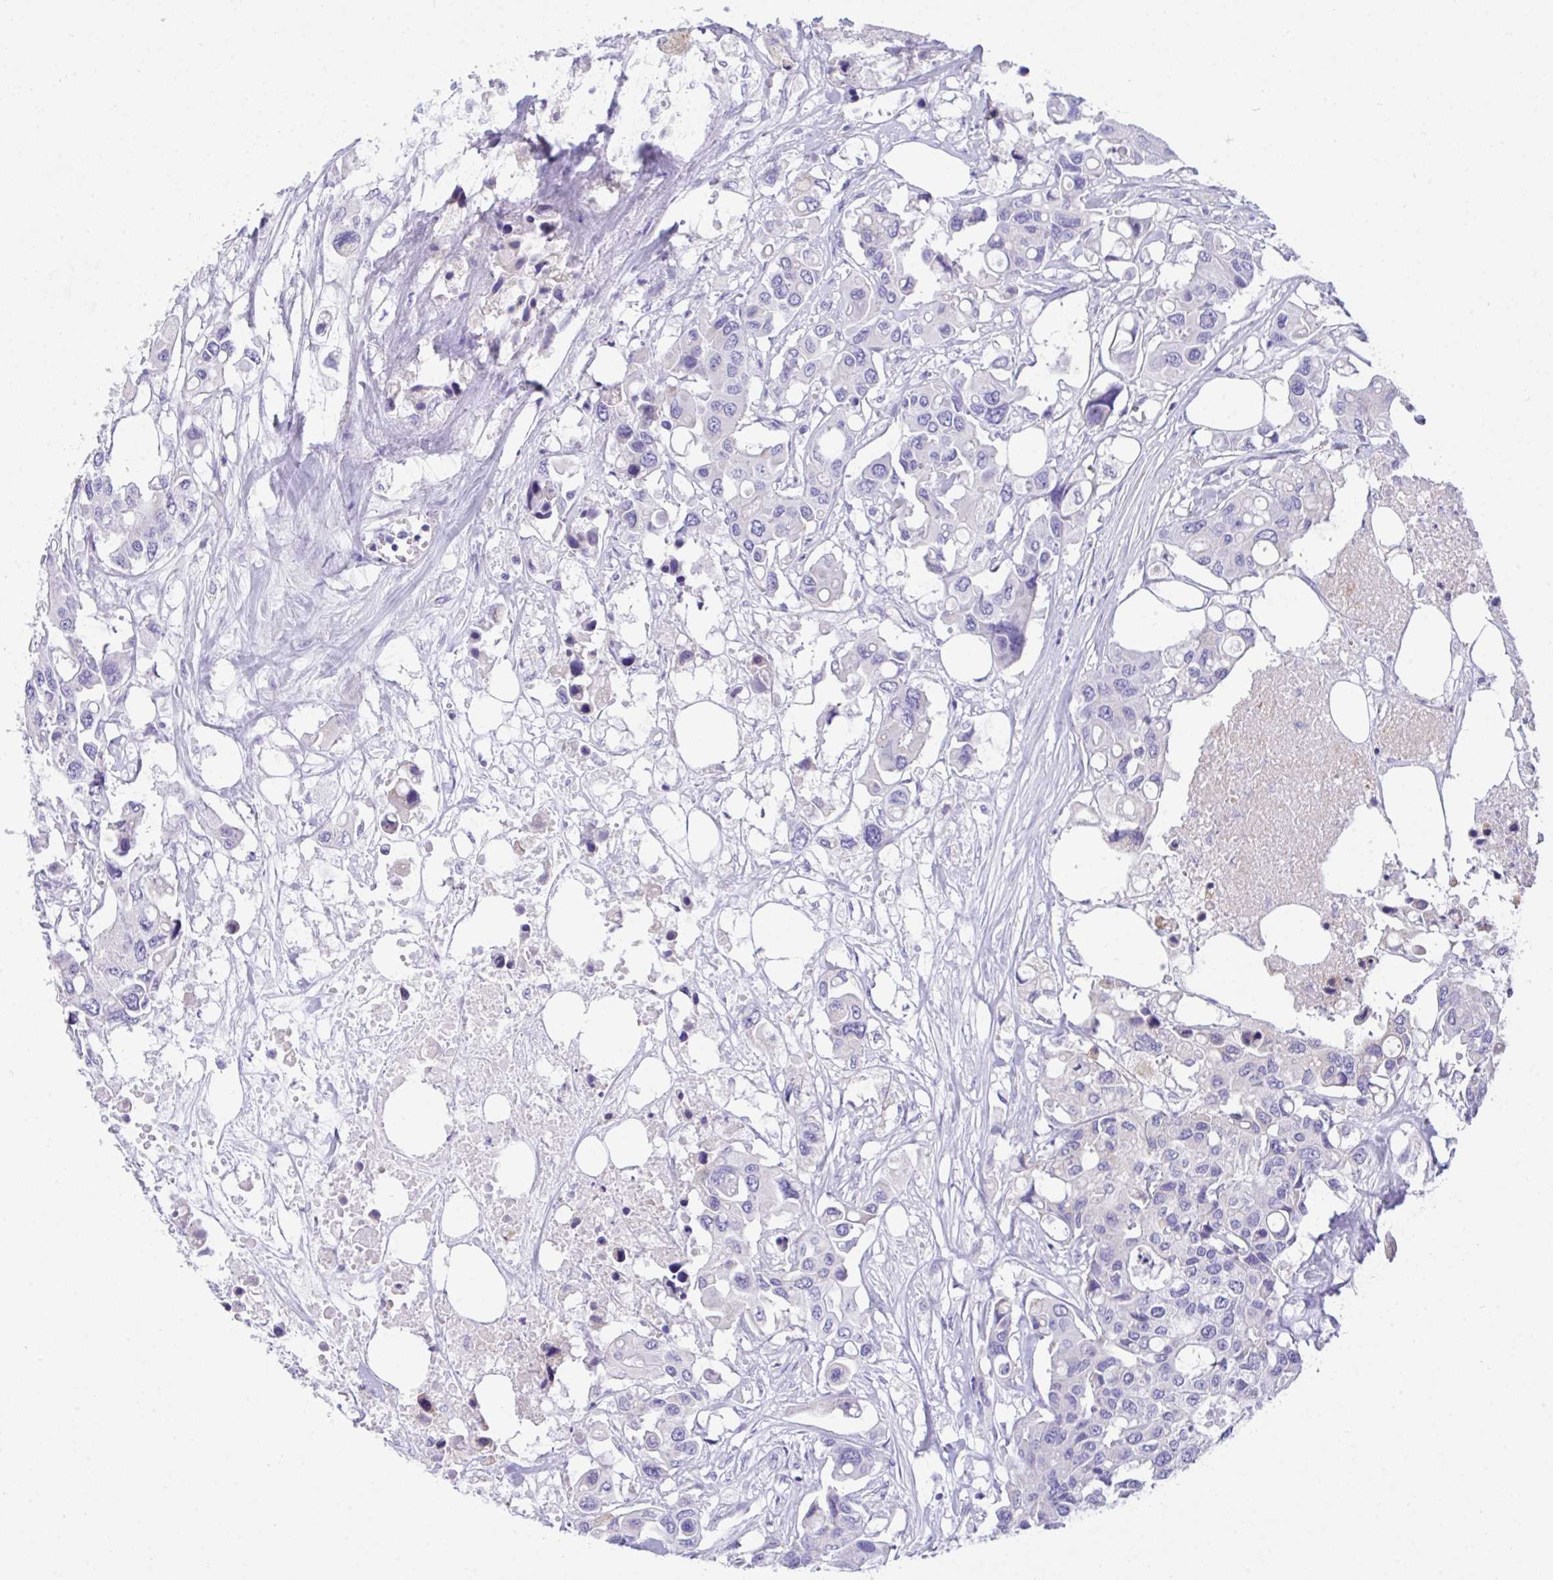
{"staining": {"intensity": "negative", "quantity": "none", "location": "none"}, "tissue": "colorectal cancer", "cell_type": "Tumor cells", "image_type": "cancer", "snomed": [{"axis": "morphology", "description": "Adenocarcinoma, NOS"}, {"axis": "topography", "description": "Colon"}], "caption": "Protein analysis of colorectal cancer (adenocarcinoma) demonstrates no significant expression in tumor cells.", "gene": "TMEM106B", "patient": {"sex": "male", "age": 77}}